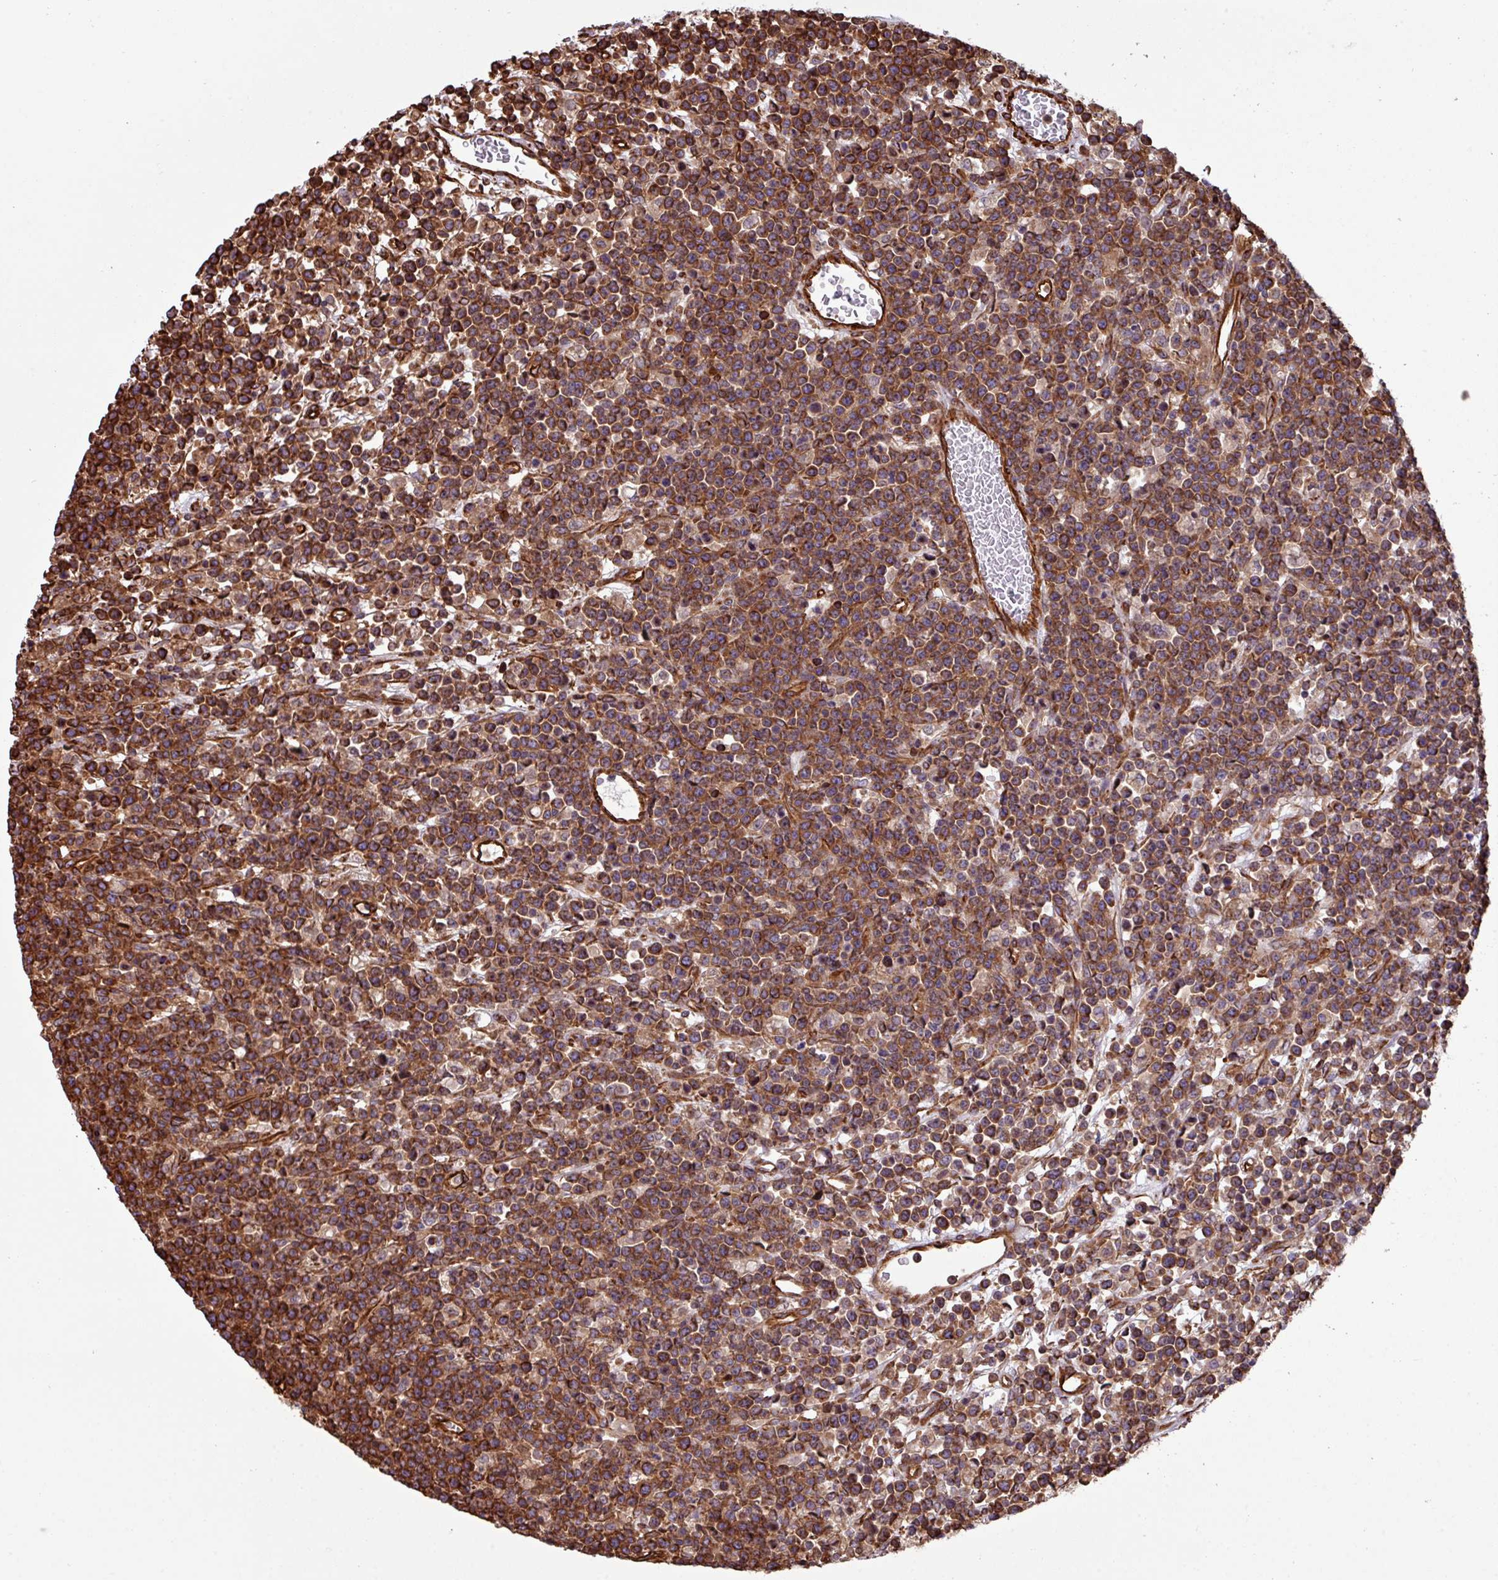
{"staining": {"intensity": "strong", "quantity": ">75%", "location": "cytoplasmic/membranous"}, "tissue": "lymphoma", "cell_type": "Tumor cells", "image_type": "cancer", "snomed": [{"axis": "morphology", "description": "Malignant lymphoma, non-Hodgkin's type, High grade"}, {"axis": "topography", "description": "Ovary"}], "caption": "The photomicrograph reveals staining of high-grade malignant lymphoma, non-Hodgkin's type, revealing strong cytoplasmic/membranous protein positivity (brown color) within tumor cells. (IHC, brightfield microscopy, high magnification).", "gene": "ZNF300", "patient": {"sex": "female", "age": 56}}